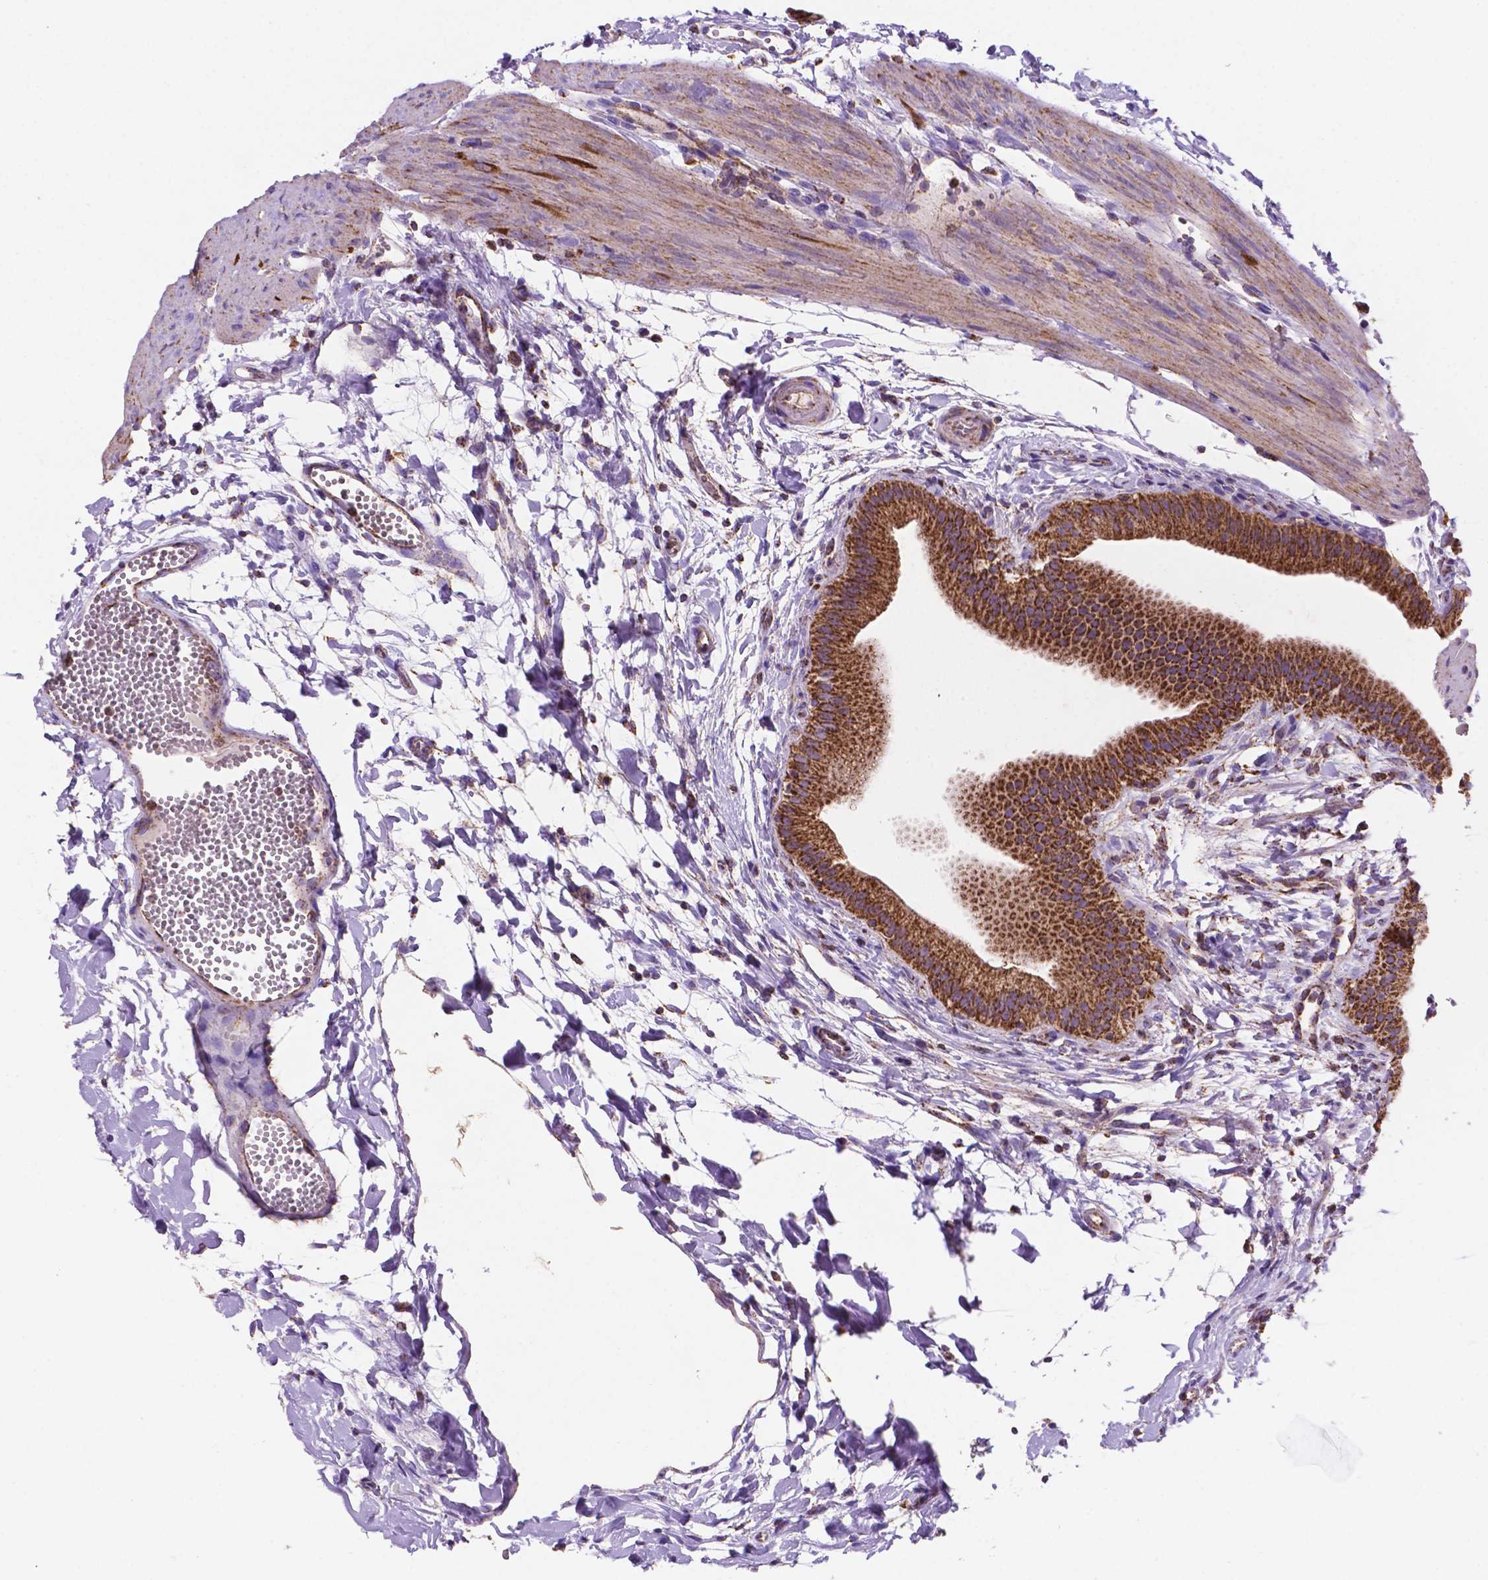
{"staining": {"intensity": "strong", "quantity": ">75%", "location": "cytoplasmic/membranous"}, "tissue": "gallbladder", "cell_type": "Glandular cells", "image_type": "normal", "snomed": [{"axis": "morphology", "description": "Normal tissue, NOS"}, {"axis": "topography", "description": "Gallbladder"}], "caption": "Protein analysis of benign gallbladder reveals strong cytoplasmic/membranous expression in about >75% of glandular cells.", "gene": "HSPD1", "patient": {"sex": "female", "age": 63}}